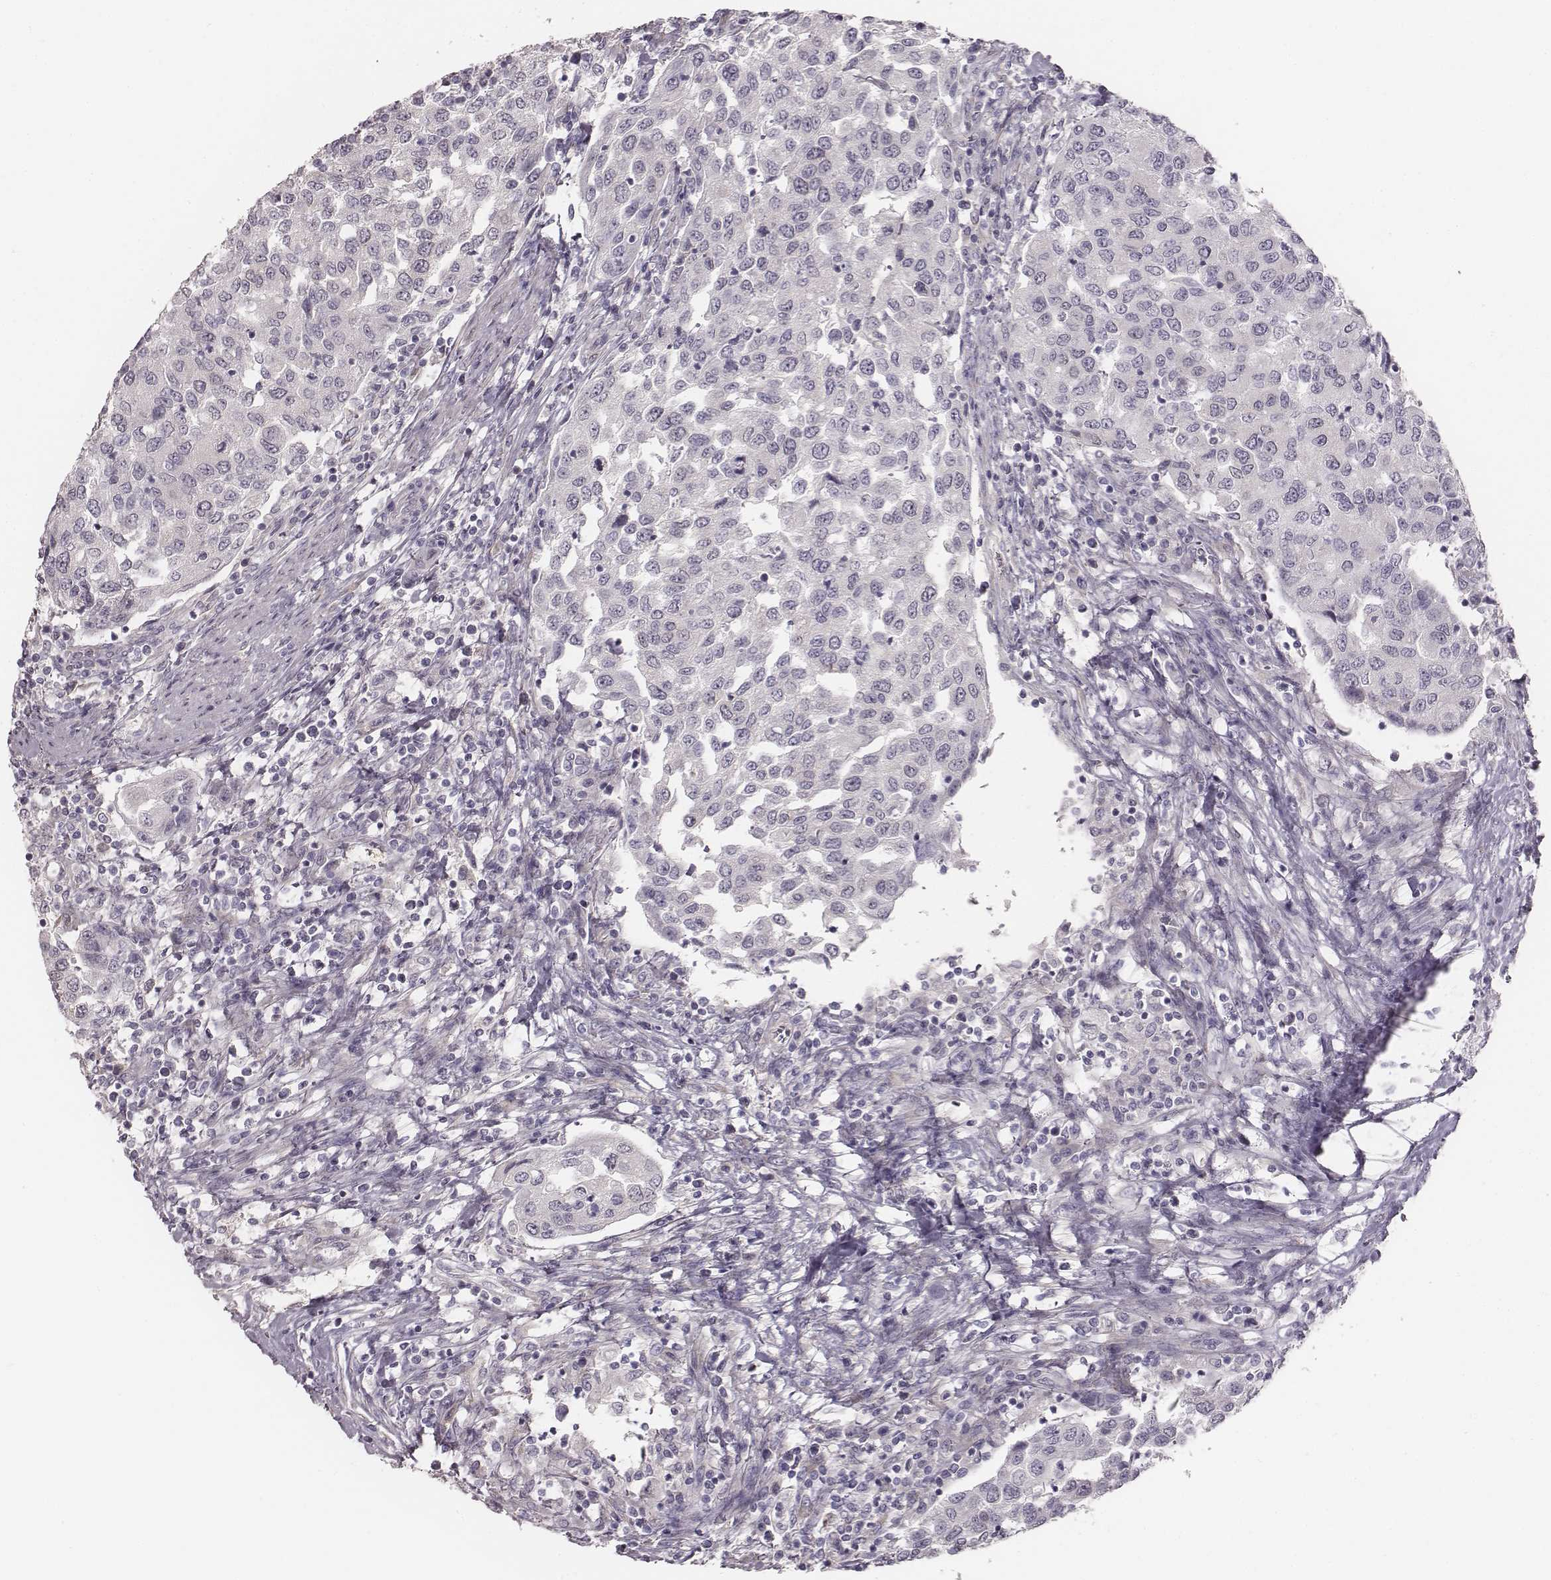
{"staining": {"intensity": "negative", "quantity": "none", "location": "none"}, "tissue": "urothelial cancer", "cell_type": "Tumor cells", "image_type": "cancer", "snomed": [{"axis": "morphology", "description": "Urothelial carcinoma, High grade"}, {"axis": "topography", "description": "Urinary bladder"}], "caption": "Immunohistochemistry of human high-grade urothelial carcinoma demonstrates no staining in tumor cells.", "gene": "PBK", "patient": {"sex": "female", "age": 78}}